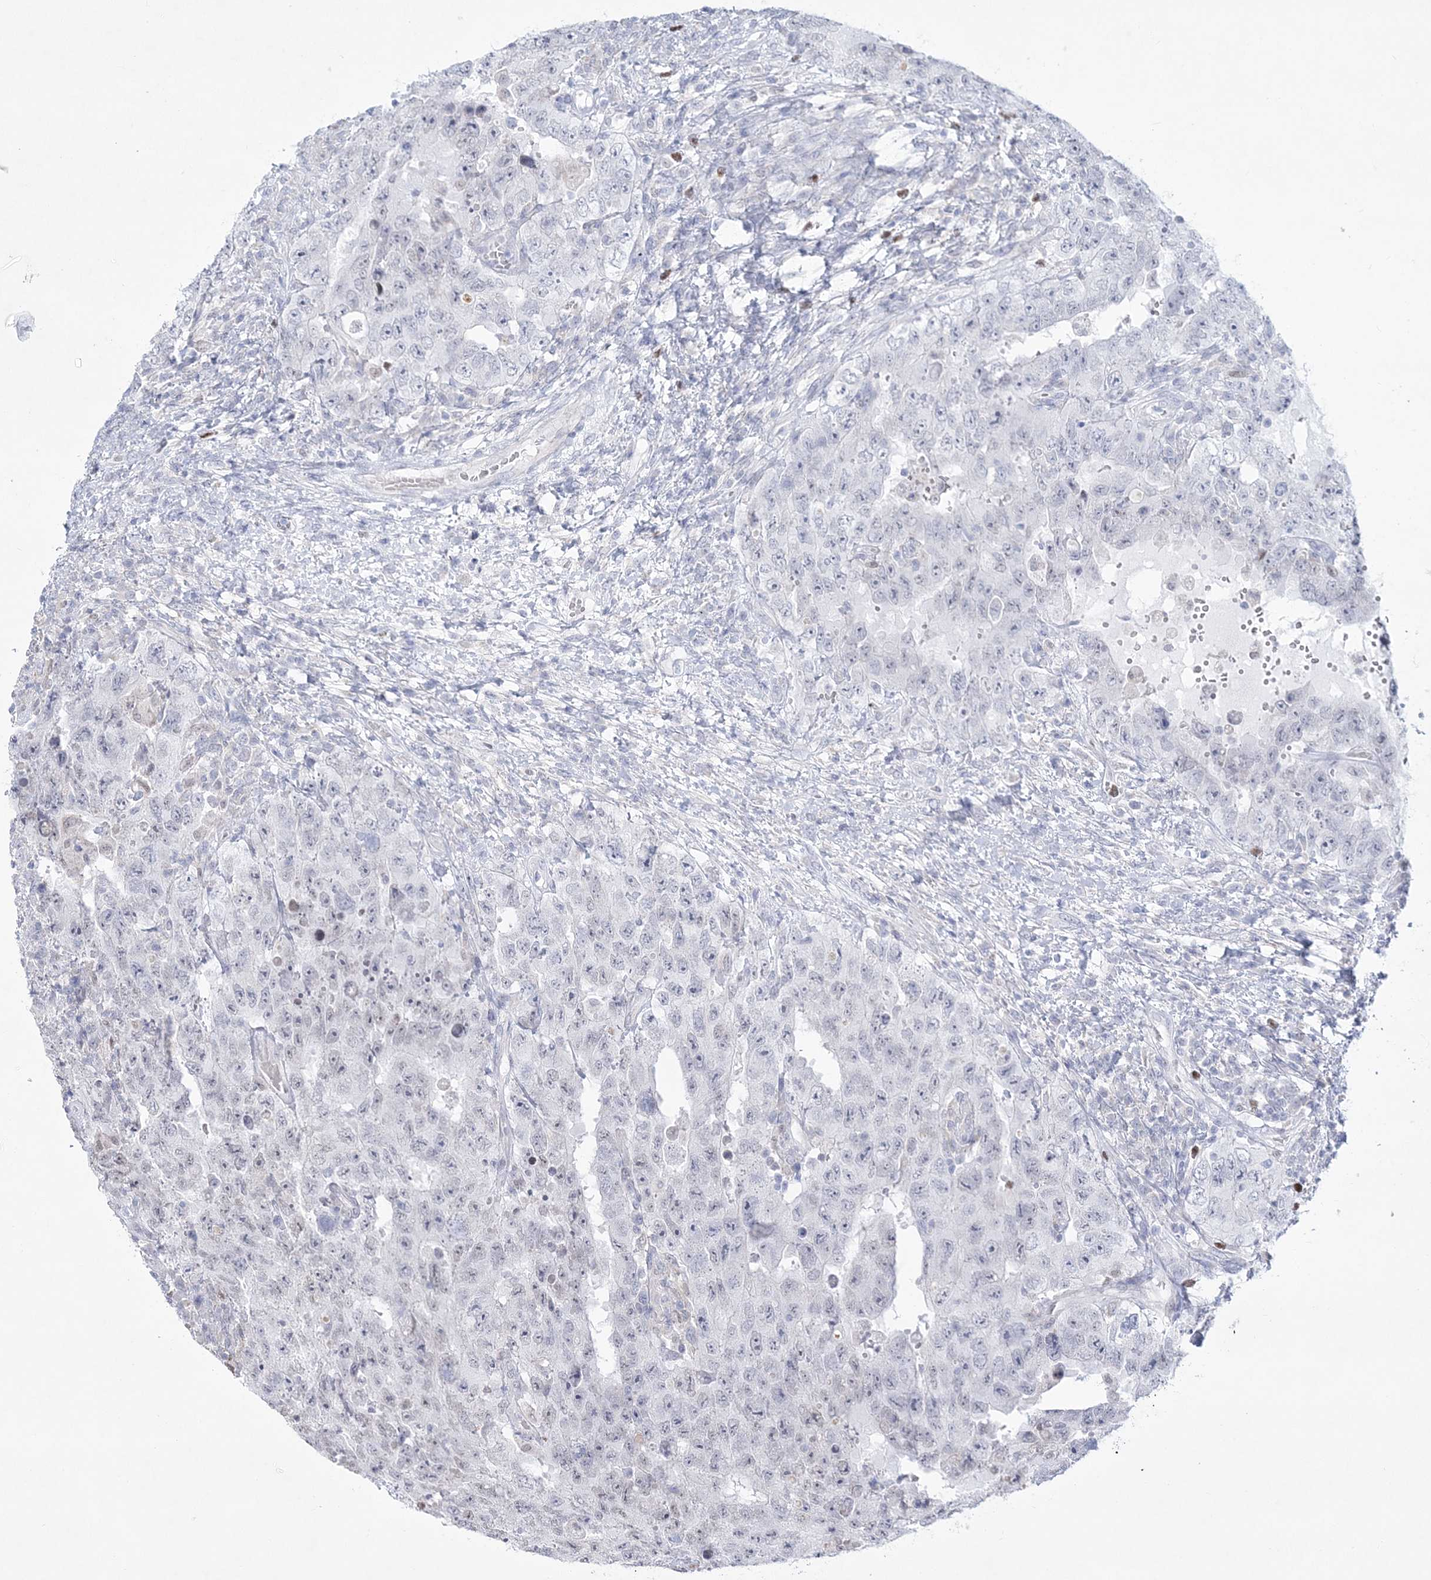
{"staining": {"intensity": "negative", "quantity": "none", "location": "none"}, "tissue": "testis cancer", "cell_type": "Tumor cells", "image_type": "cancer", "snomed": [{"axis": "morphology", "description": "Carcinoma, Embryonal, NOS"}, {"axis": "topography", "description": "Testis"}], "caption": "Immunohistochemistry image of neoplastic tissue: human testis cancer stained with DAB (3,3'-diaminobenzidine) shows no significant protein expression in tumor cells. (DAB IHC visualized using brightfield microscopy, high magnification).", "gene": "WDR27", "patient": {"sex": "male", "age": 26}}